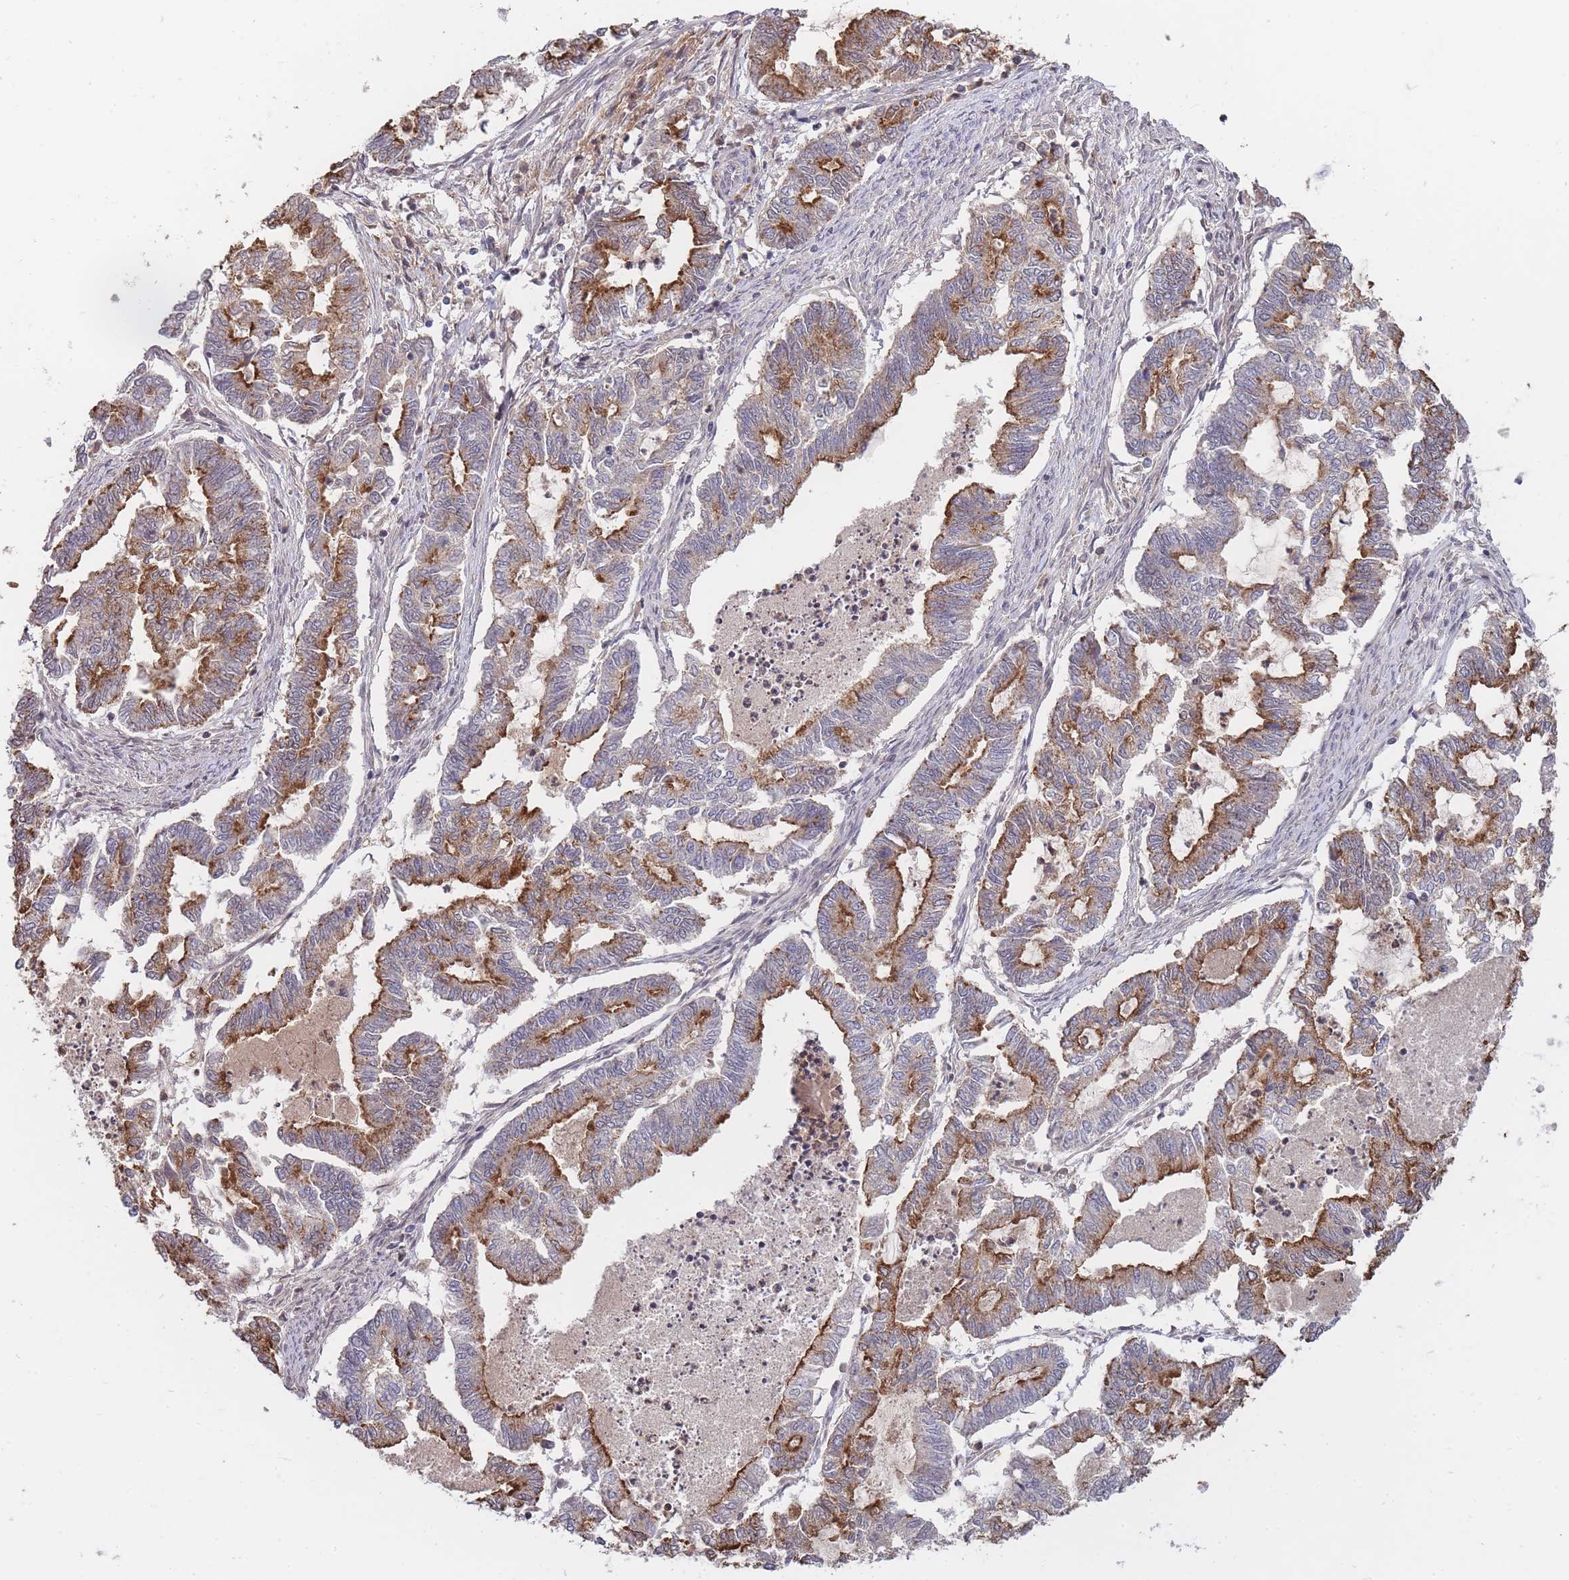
{"staining": {"intensity": "moderate", "quantity": "25%-75%", "location": "cytoplasmic/membranous"}, "tissue": "endometrial cancer", "cell_type": "Tumor cells", "image_type": "cancer", "snomed": [{"axis": "morphology", "description": "Adenocarcinoma, NOS"}, {"axis": "topography", "description": "Endometrium"}], "caption": "Tumor cells display medium levels of moderate cytoplasmic/membranous positivity in approximately 25%-75% of cells in human endometrial cancer (adenocarcinoma).", "gene": "RALGDS", "patient": {"sex": "female", "age": 79}}